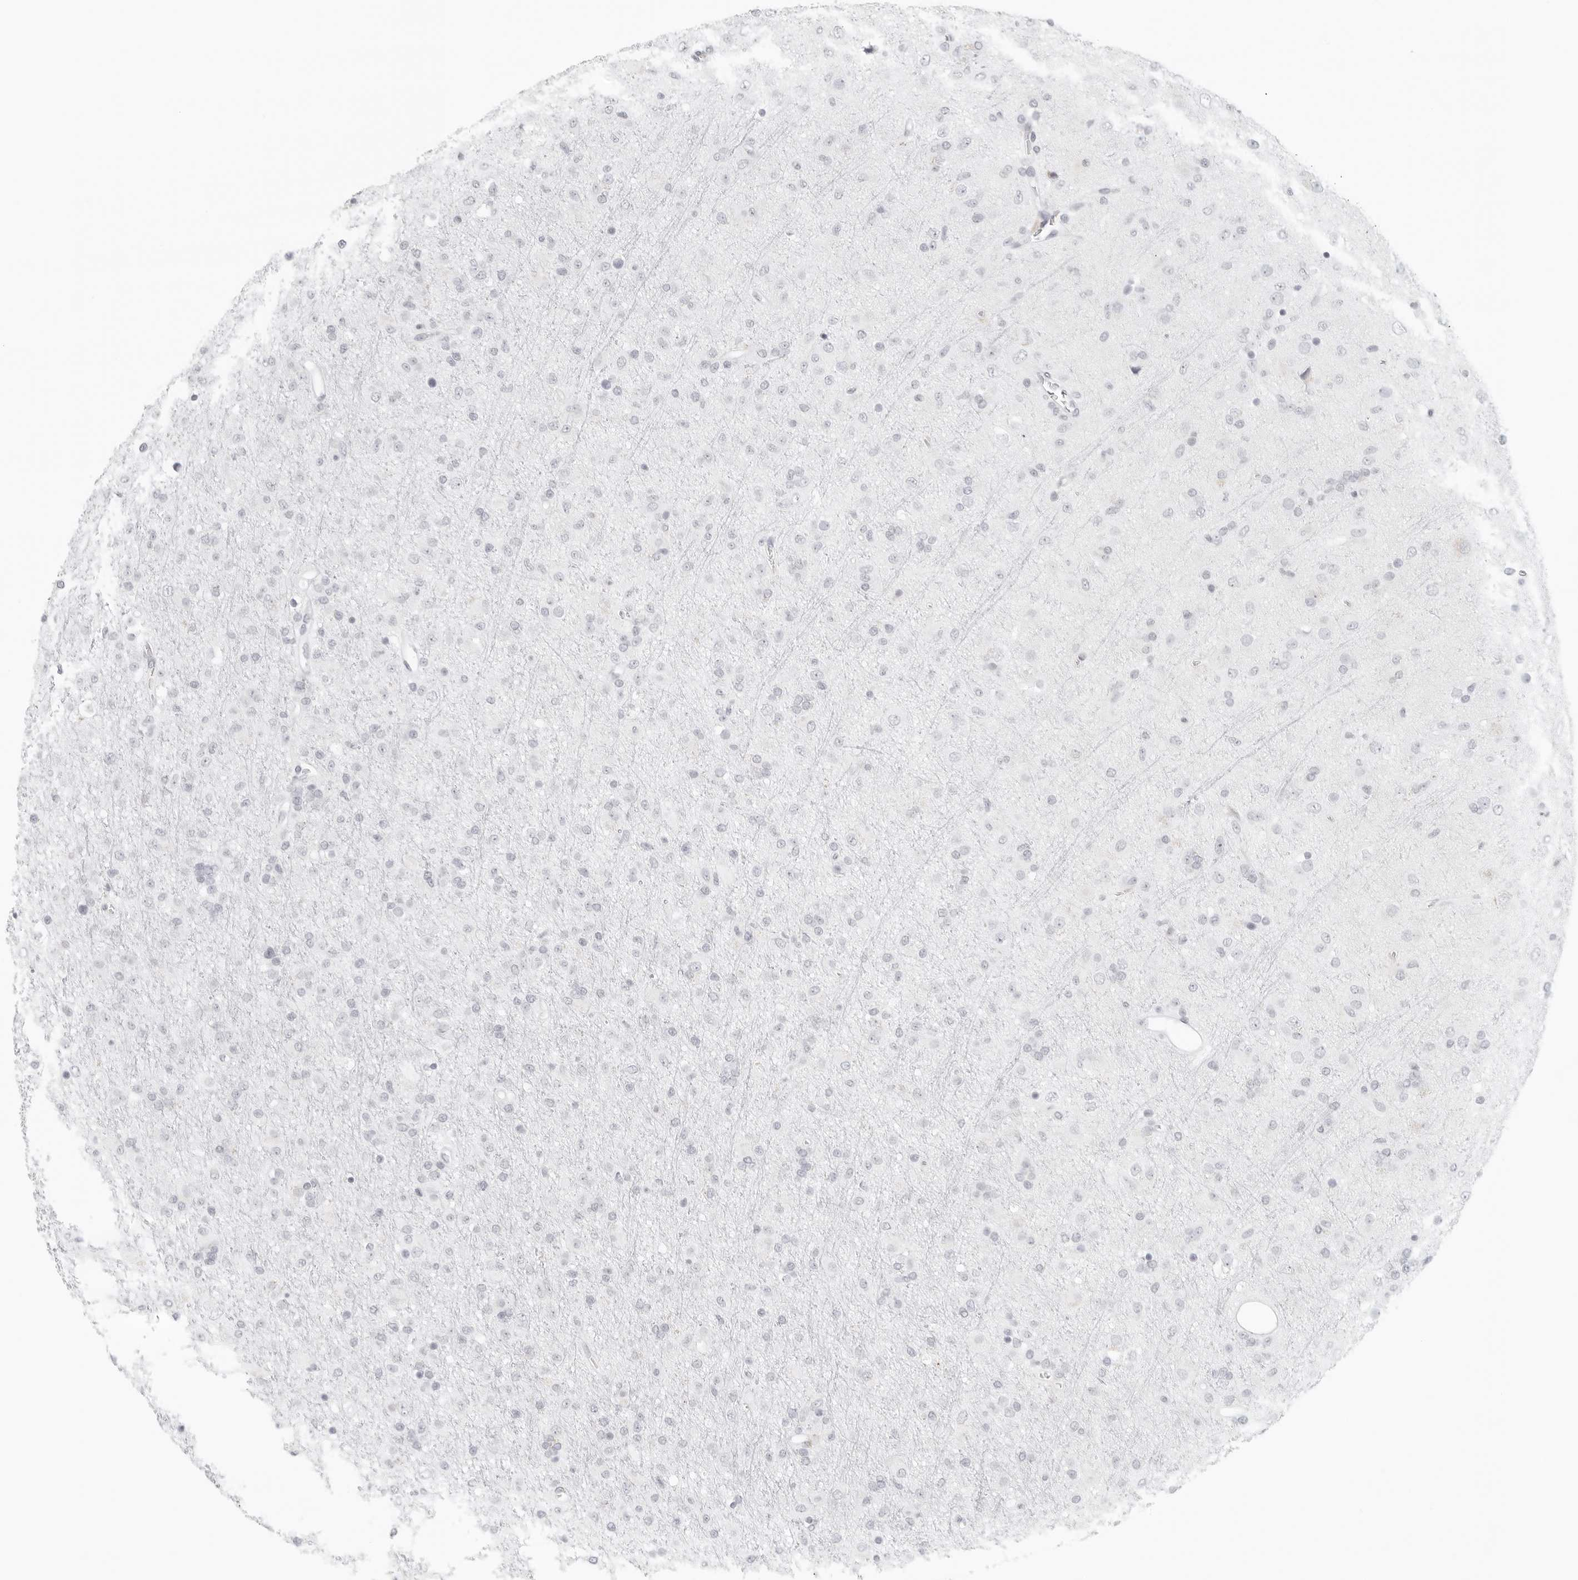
{"staining": {"intensity": "negative", "quantity": "none", "location": "none"}, "tissue": "glioma", "cell_type": "Tumor cells", "image_type": "cancer", "snomed": [{"axis": "morphology", "description": "Glioma, malignant, Low grade"}, {"axis": "topography", "description": "Brain"}], "caption": "High magnification brightfield microscopy of malignant glioma (low-grade) stained with DAB (3,3'-diaminobenzidine) (brown) and counterstained with hematoxylin (blue): tumor cells show no significant staining.", "gene": "RPS6KC1", "patient": {"sex": "male", "age": 65}}